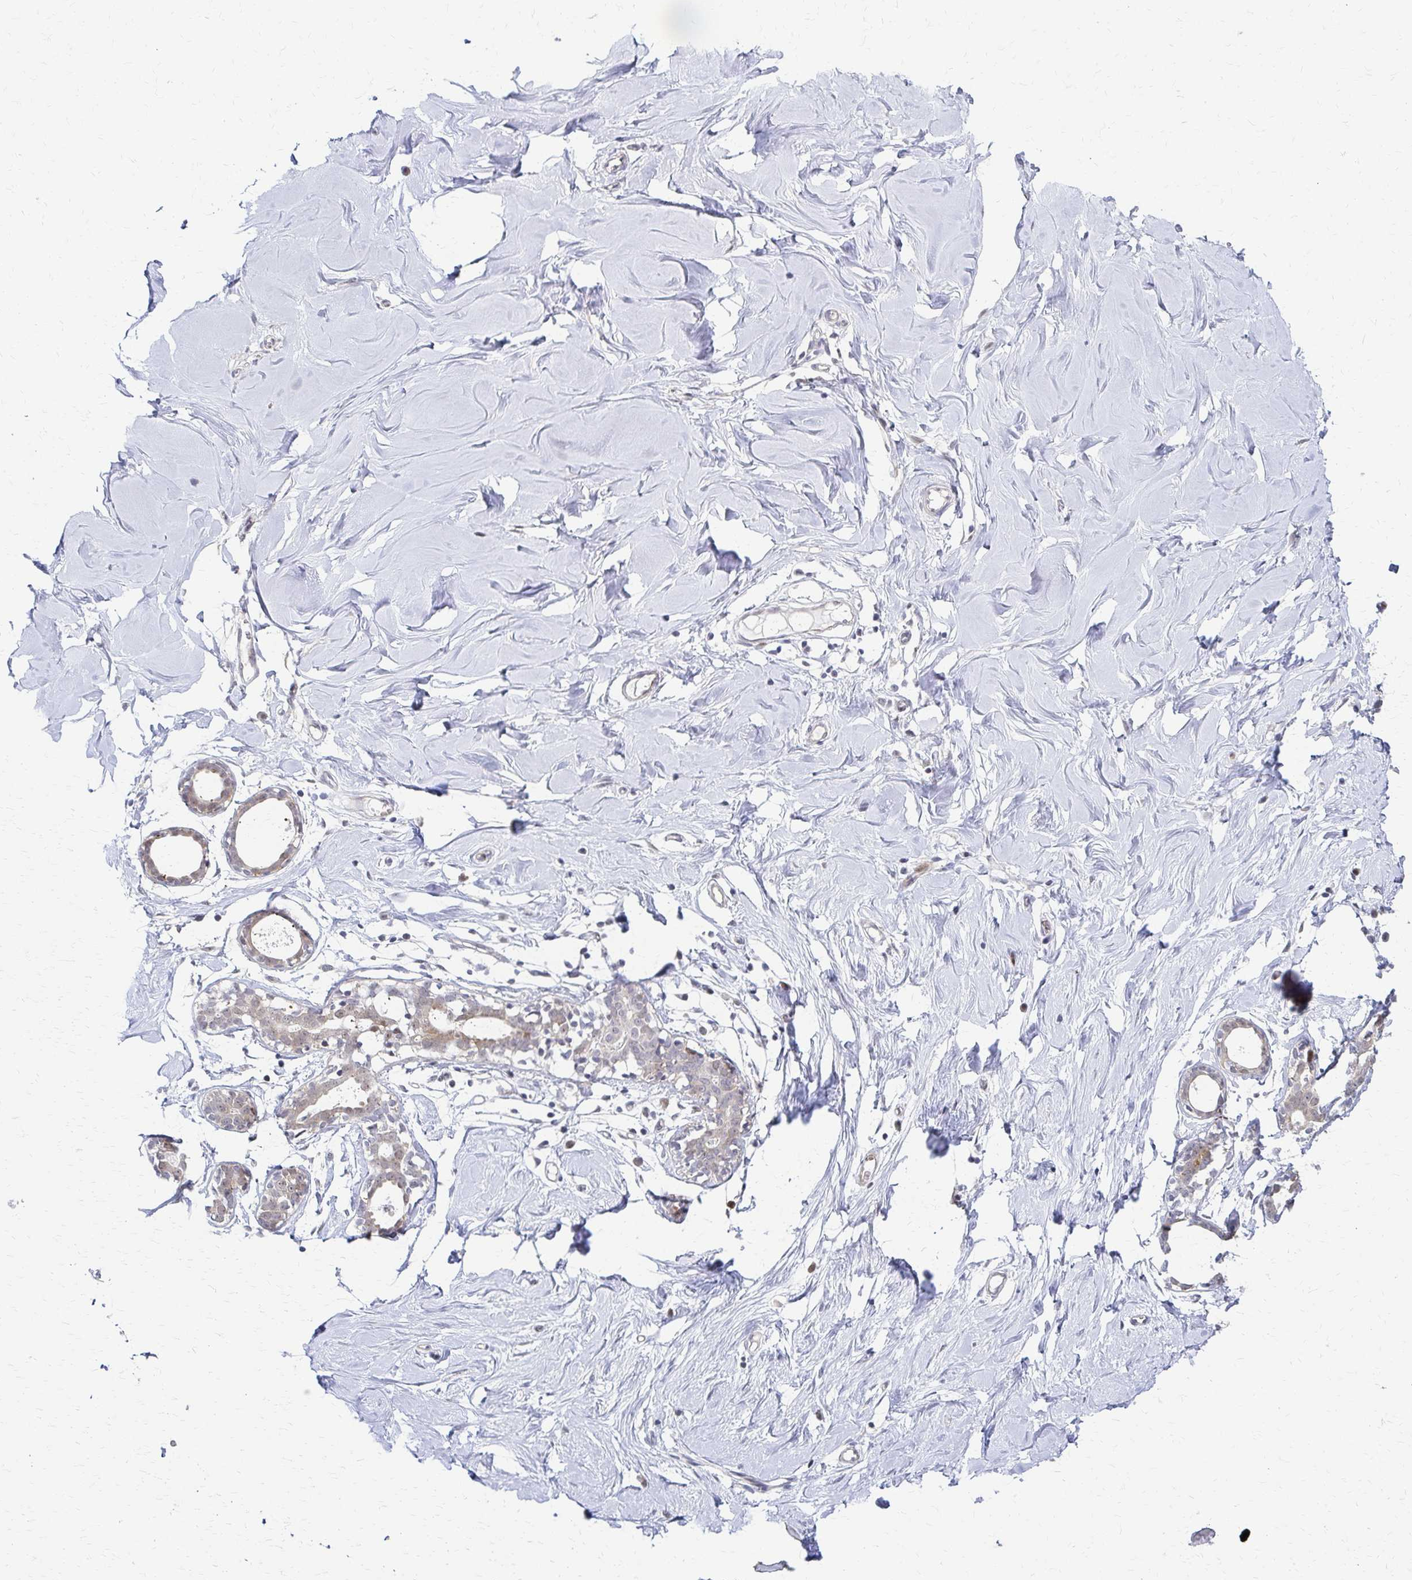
{"staining": {"intensity": "negative", "quantity": "none", "location": "none"}, "tissue": "breast", "cell_type": "Adipocytes", "image_type": "normal", "snomed": [{"axis": "morphology", "description": "Normal tissue, NOS"}, {"axis": "topography", "description": "Breast"}], "caption": "A high-resolution micrograph shows immunohistochemistry (IHC) staining of benign breast, which demonstrates no significant staining in adipocytes. (Brightfield microscopy of DAB immunohistochemistry at high magnification).", "gene": "PSMD7", "patient": {"sex": "female", "age": 27}}